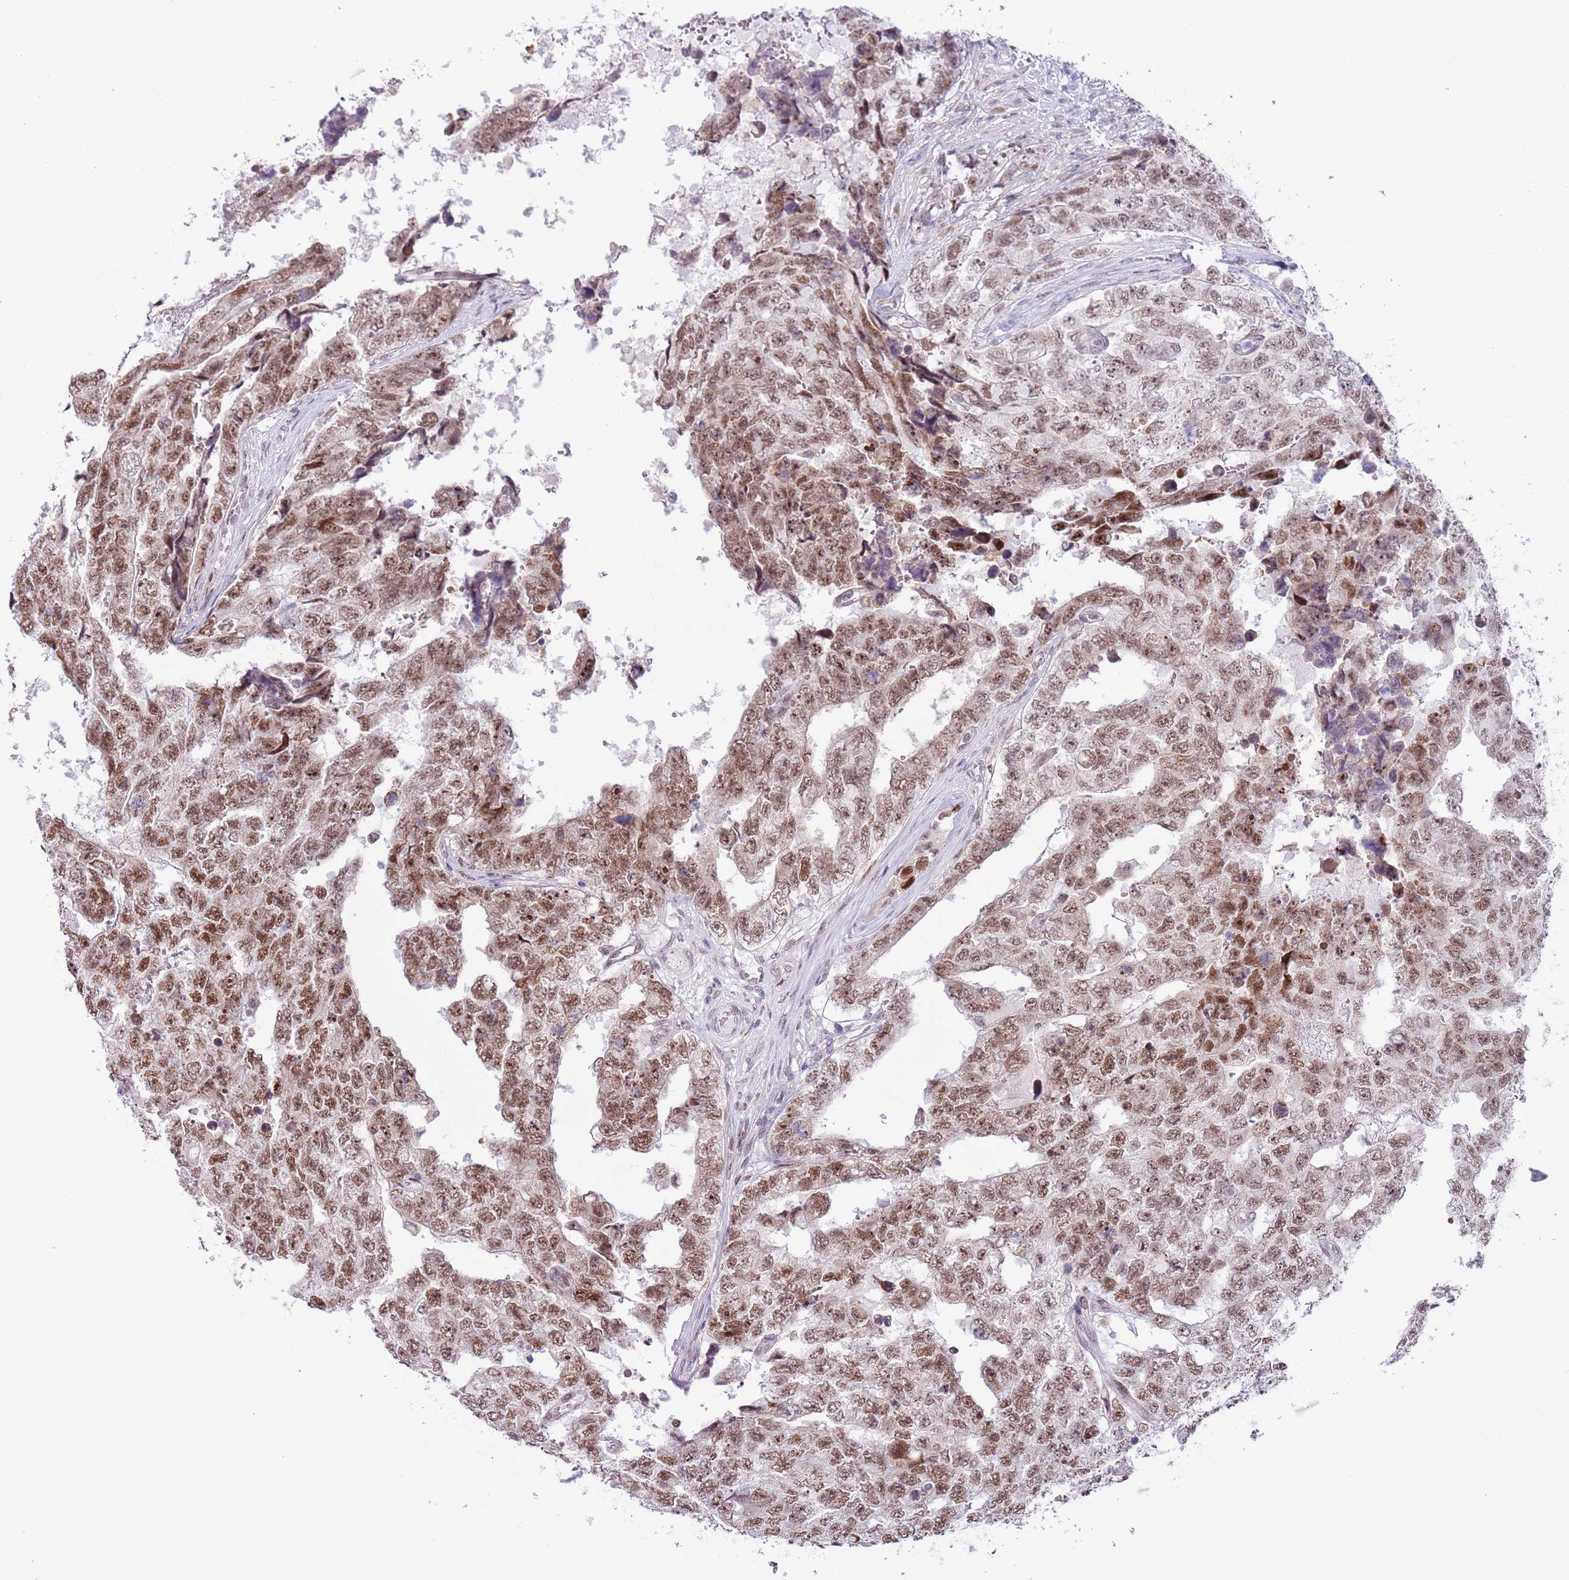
{"staining": {"intensity": "moderate", "quantity": ">75%", "location": "nuclear"}, "tissue": "testis cancer", "cell_type": "Tumor cells", "image_type": "cancer", "snomed": [{"axis": "morphology", "description": "Carcinoma, Embryonal, NOS"}, {"axis": "topography", "description": "Testis"}], "caption": "Testis cancer (embryonal carcinoma) stained for a protein displays moderate nuclear positivity in tumor cells.", "gene": "ZNF576", "patient": {"sex": "male", "age": 25}}